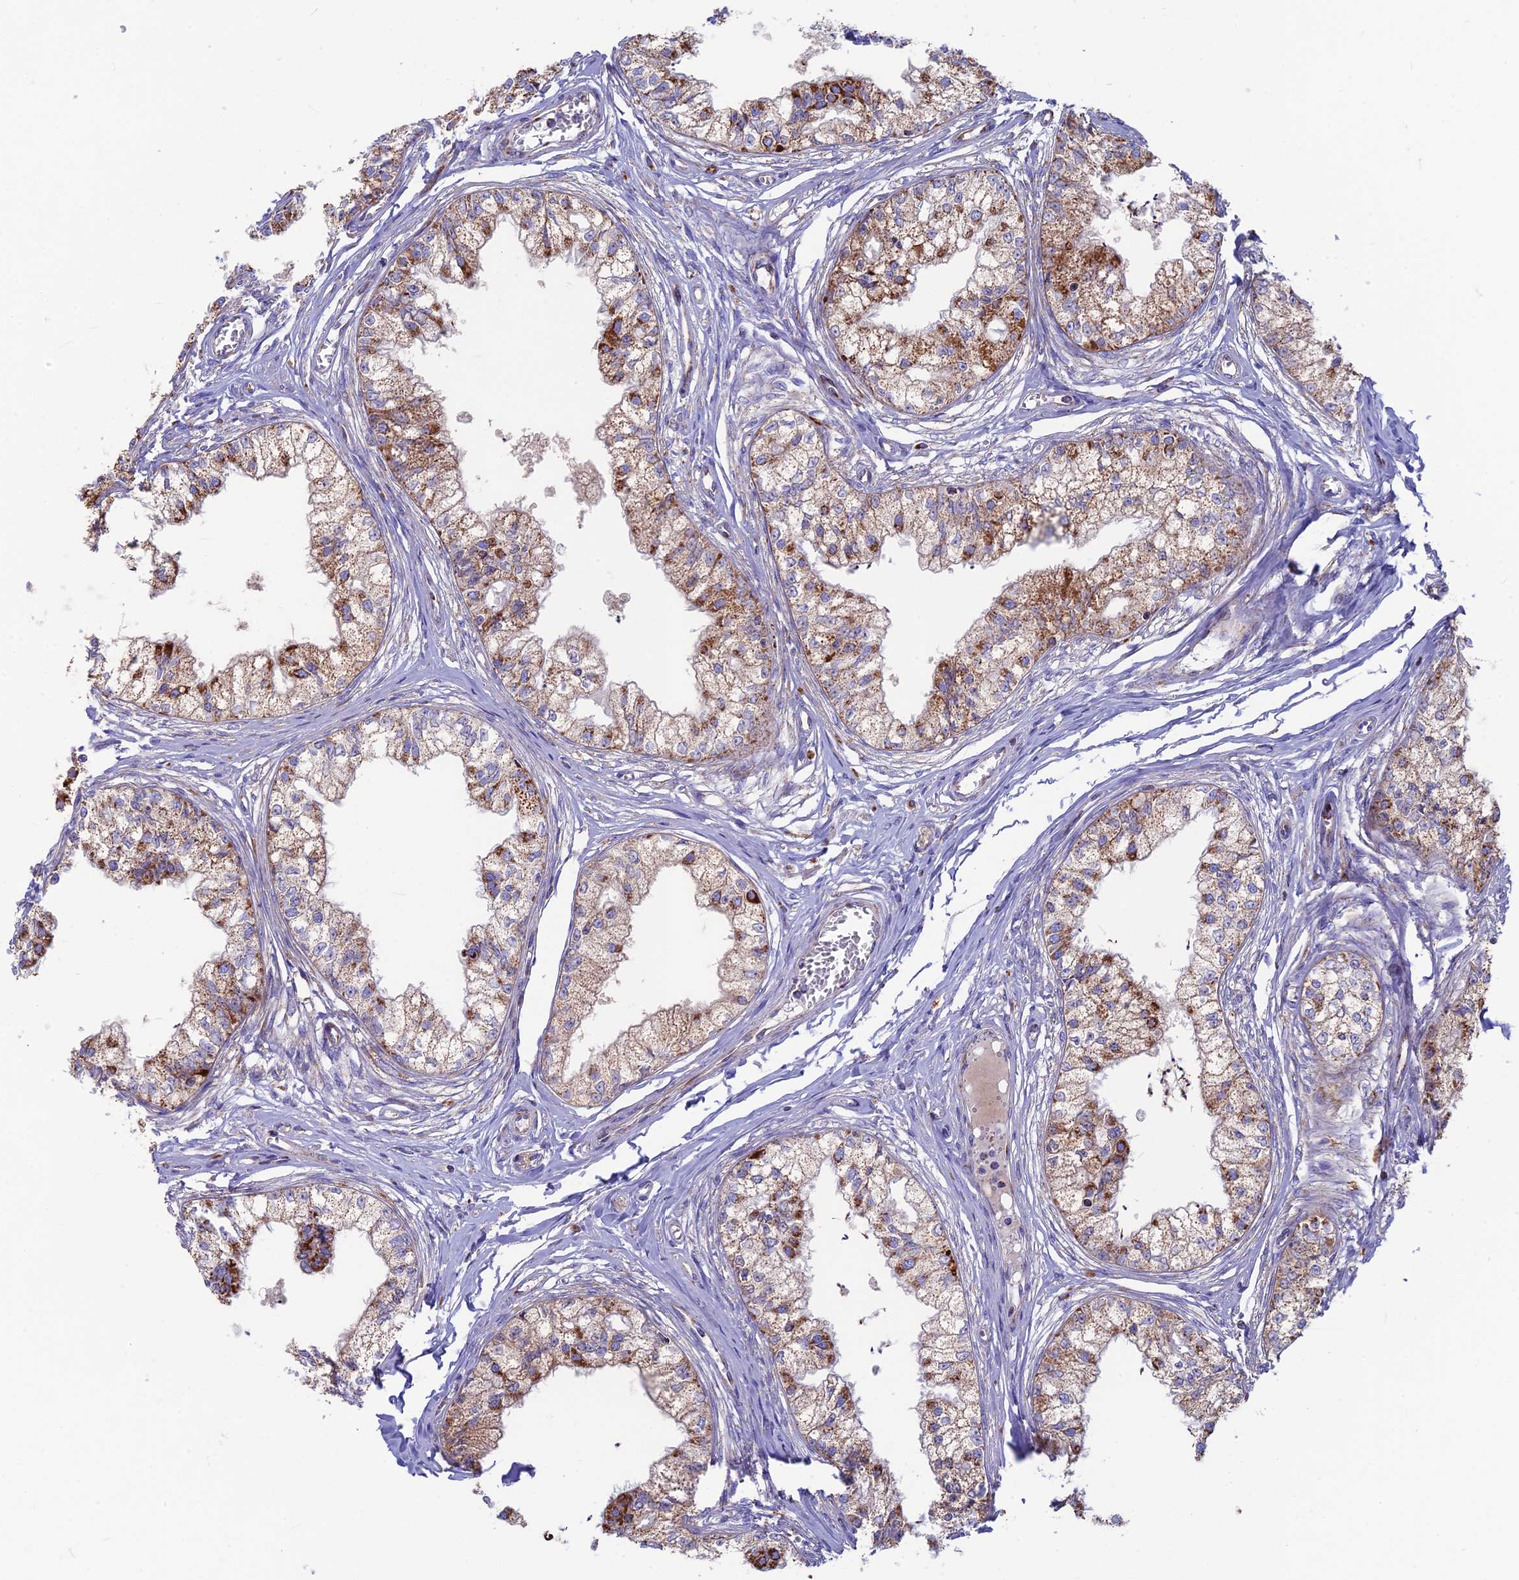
{"staining": {"intensity": "strong", "quantity": "25%-75%", "location": "cytoplasmic/membranous"}, "tissue": "epididymis", "cell_type": "Glandular cells", "image_type": "normal", "snomed": [{"axis": "morphology", "description": "Normal tissue, NOS"}, {"axis": "topography", "description": "Epididymis"}], "caption": "Immunohistochemistry of benign epididymis shows high levels of strong cytoplasmic/membranous expression in approximately 25%-75% of glandular cells.", "gene": "CS", "patient": {"sex": "male", "age": 79}}